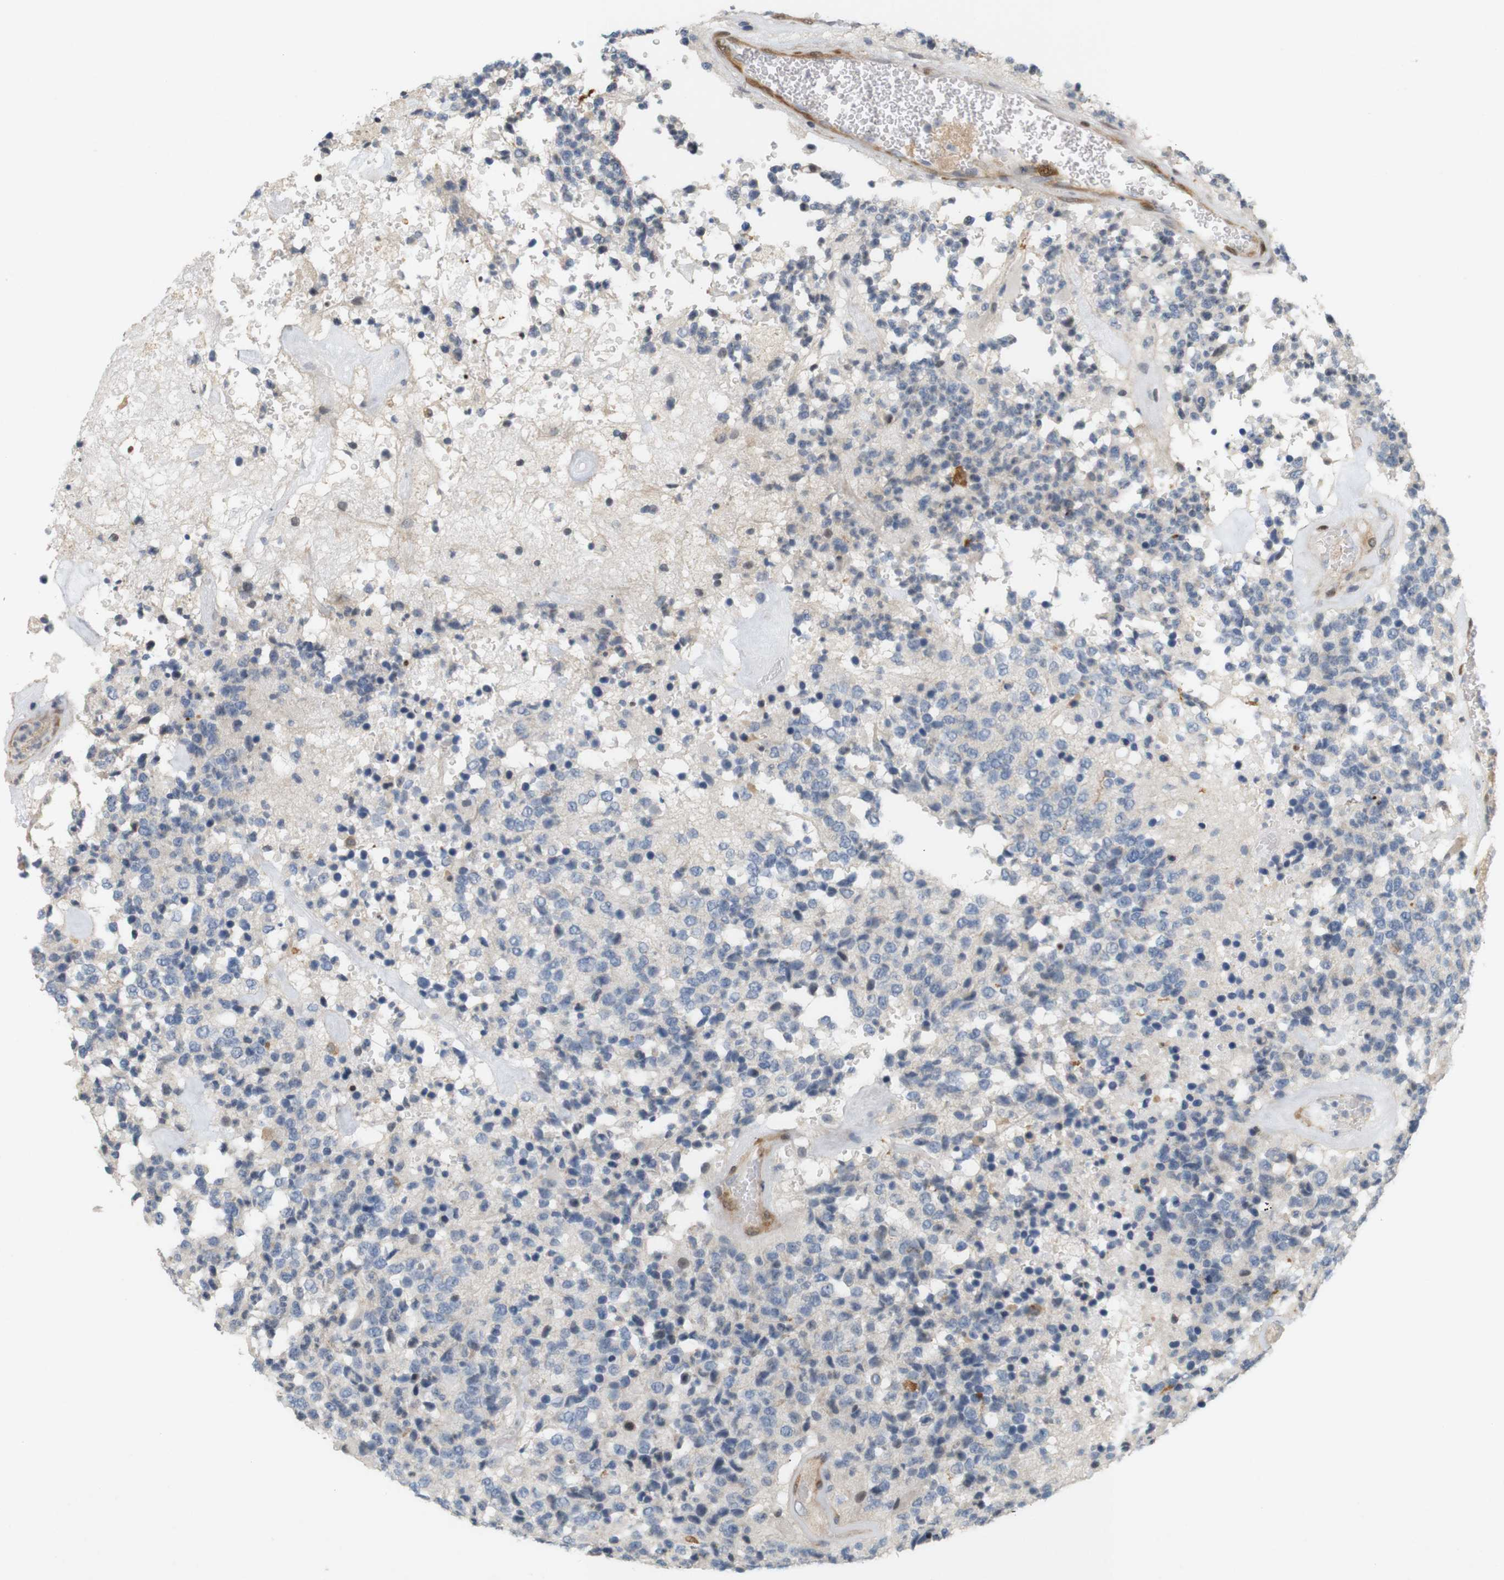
{"staining": {"intensity": "negative", "quantity": "none", "location": "none"}, "tissue": "glioma", "cell_type": "Tumor cells", "image_type": "cancer", "snomed": [{"axis": "morphology", "description": "Glioma, malignant, High grade"}, {"axis": "topography", "description": "pancreas cauda"}], "caption": "An immunohistochemistry (IHC) image of high-grade glioma (malignant) is shown. There is no staining in tumor cells of high-grade glioma (malignant).", "gene": "PPP1R14A", "patient": {"sex": "male", "age": 60}}